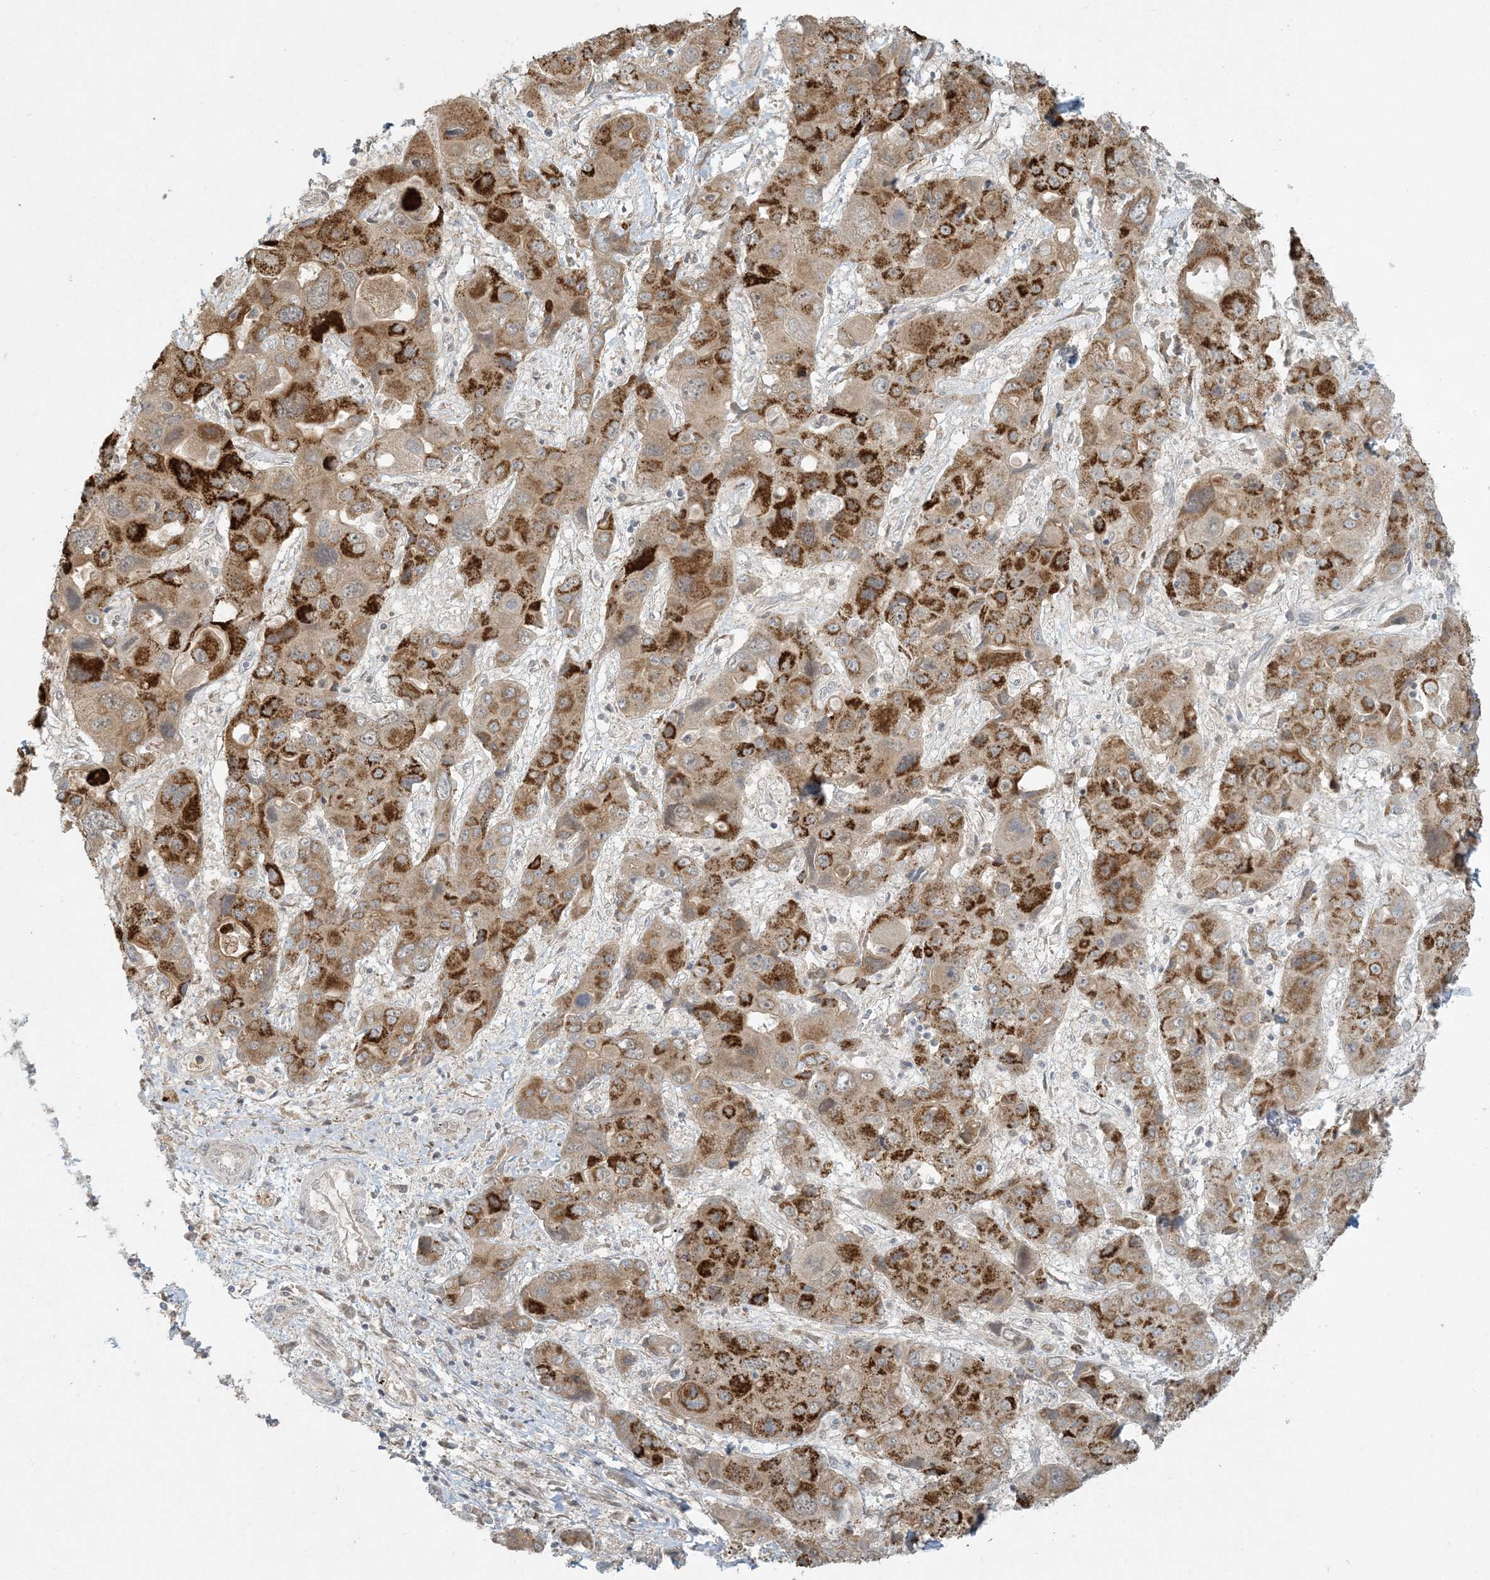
{"staining": {"intensity": "strong", "quantity": ">75%", "location": "cytoplasmic/membranous"}, "tissue": "liver cancer", "cell_type": "Tumor cells", "image_type": "cancer", "snomed": [{"axis": "morphology", "description": "Cholangiocarcinoma"}, {"axis": "topography", "description": "Liver"}], "caption": "Liver cancer (cholangiocarcinoma) stained for a protein exhibits strong cytoplasmic/membranous positivity in tumor cells.", "gene": "CTDNEP1", "patient": {"sex": "male", "age": 67}}